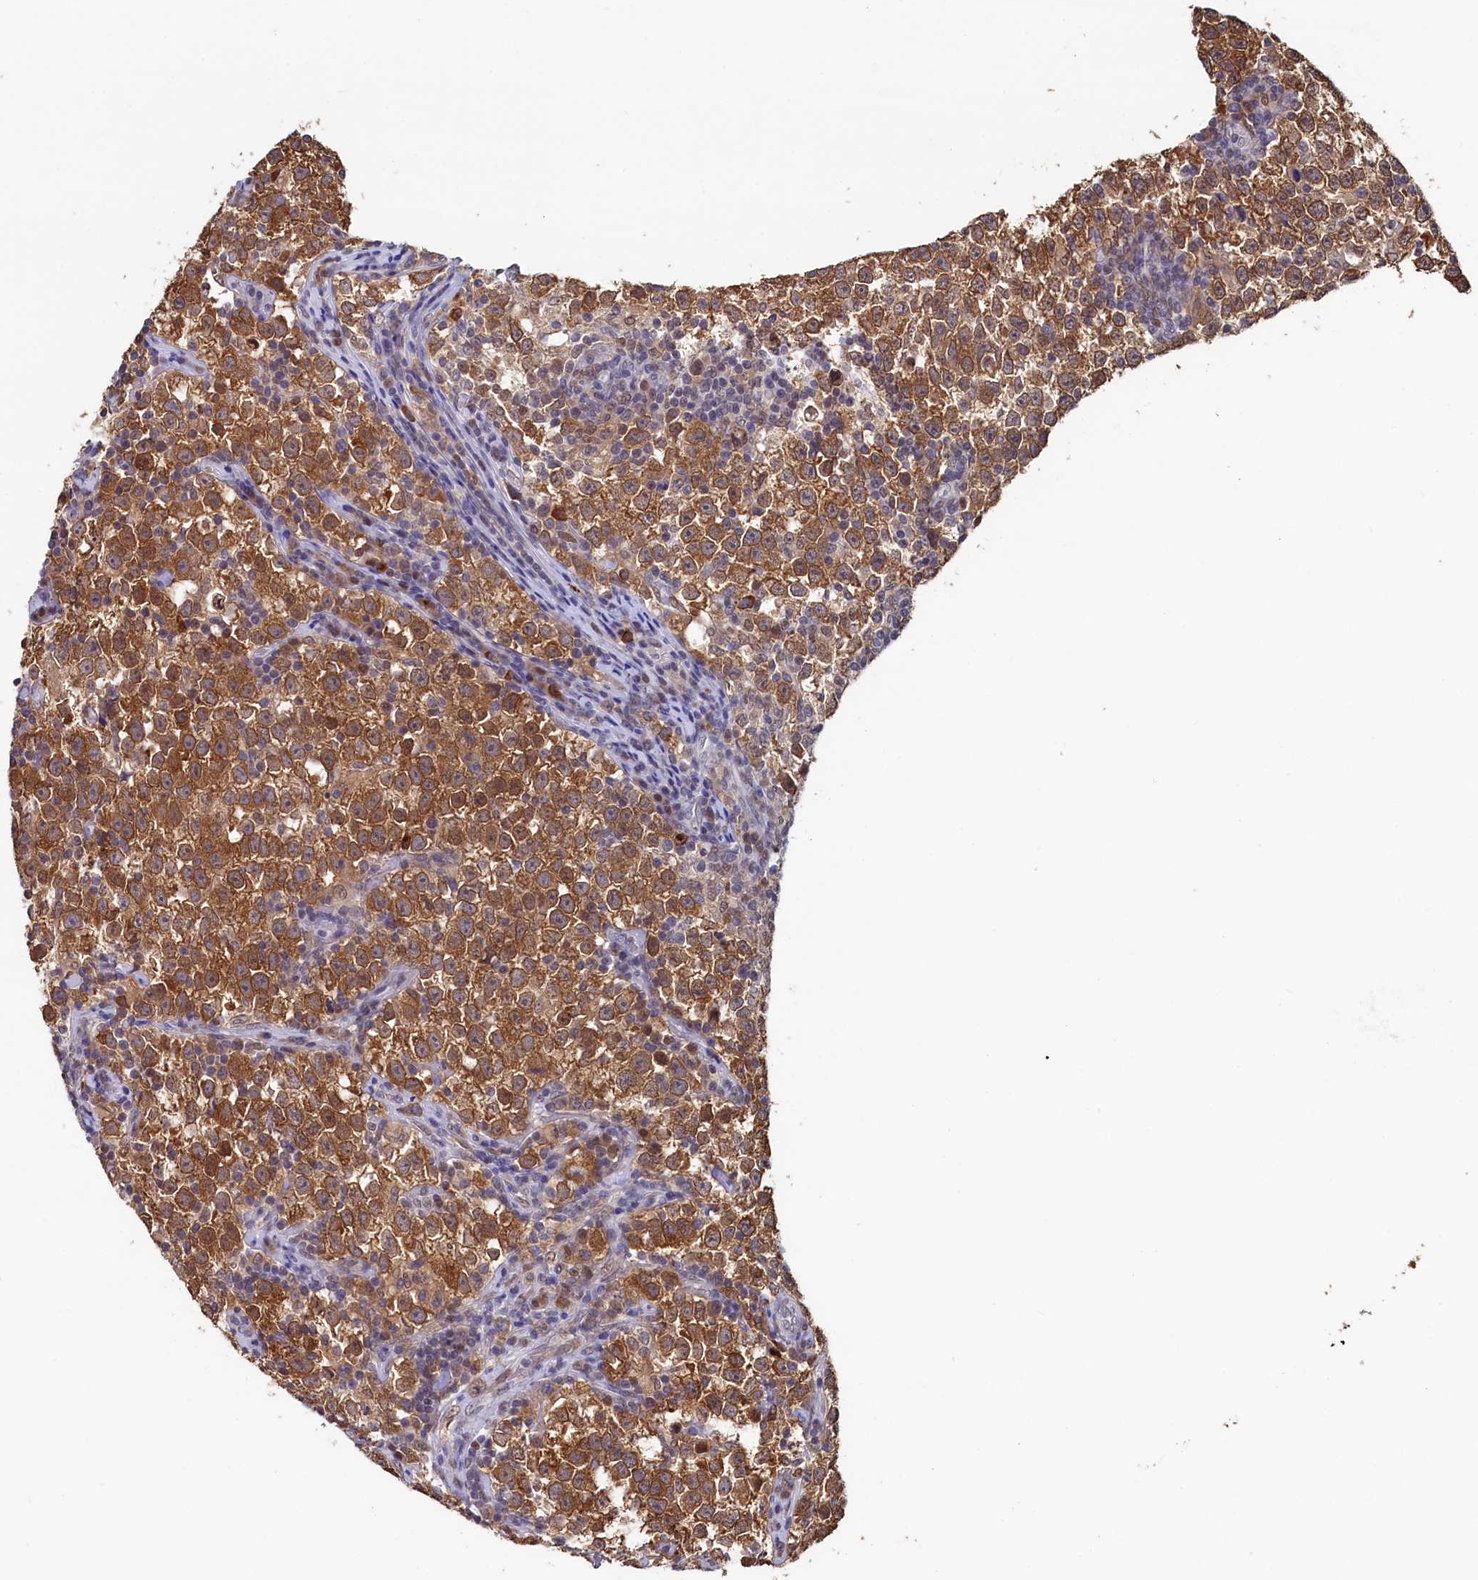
{"staining": {"intensity": "moderate", "quantity": ">75%", "location": "cytoplasmic/membranous"}, "tissue": "testis cancer", "cell_type": "Tumor cells", "image_type": "cancer", "snomed": [{"axis": "morphology", "description": "Normal tissue, NOS"}, {"axis": "morphology", "description": "Seminoma, NOS"}, {"axis": "topography", "description": "Testis"}], "caption": "The histopathology image exhibits immunohistochemical staining of testis seminoma. There is moderate cytoplasmic/membranous expression is appreciated in about >75% of tumor cells. (DAB = brown stain, brightfield microscopy at high magnification).", "gene": "AHCY", "patient": {"sex": "male", "age": 43}}